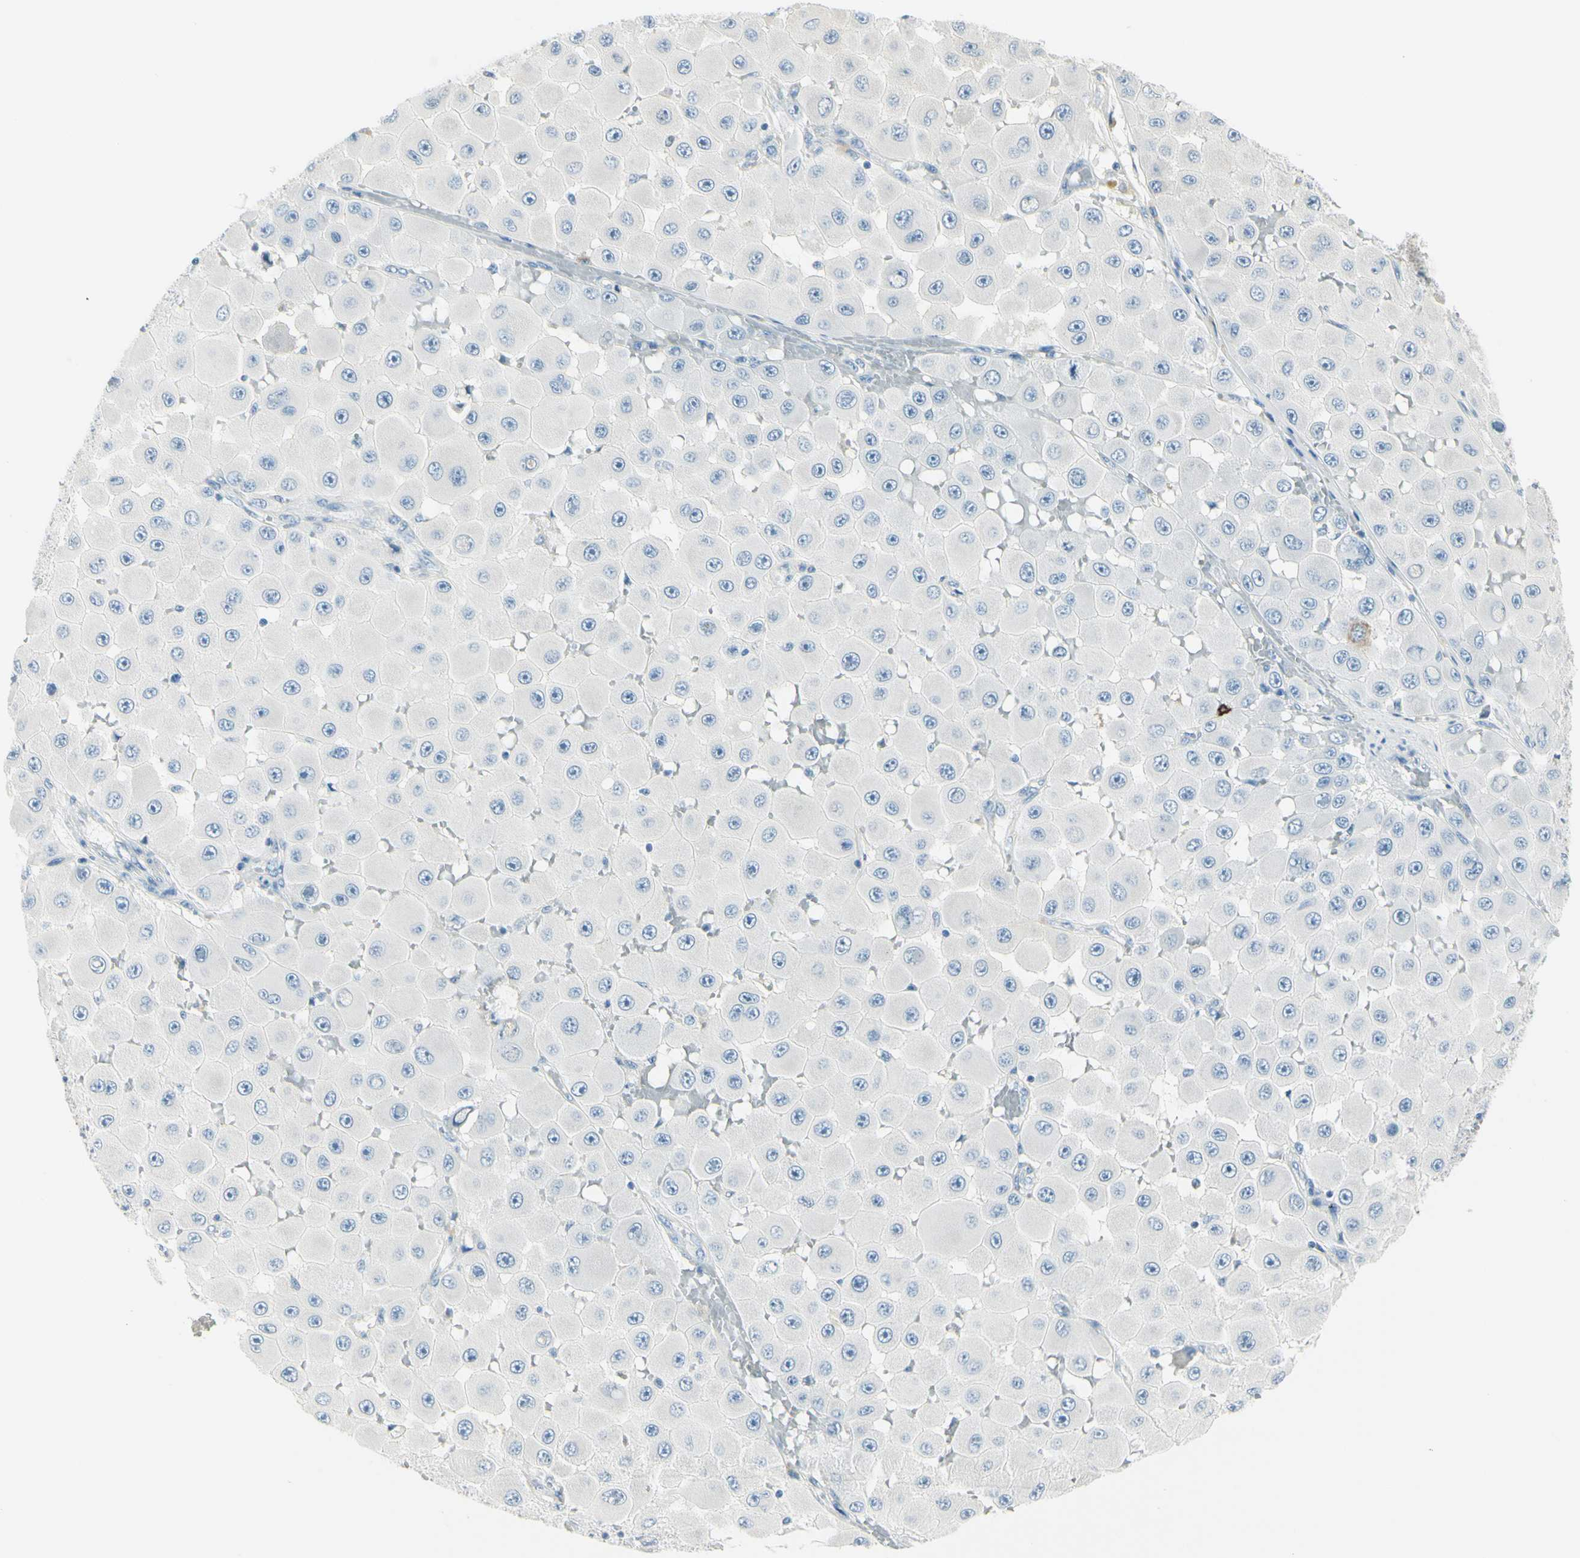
{"staining": {"intensity": "negative", "quantity": "none", "location": "none"}, "tissue": "melanoma", "cell_type": "Tumor cells", "image_type": "cancer", "snomed": [{"axis": "morphology", "description": "Malignant melanoma, NOS"}, {"axis": "topography", "description": "Skin"}], "caption": "Tumor cells are negative for brown protein staining in malignant melanoma.", "gene": "DLG4", "patient": {"sex": "female", "age": 81}}